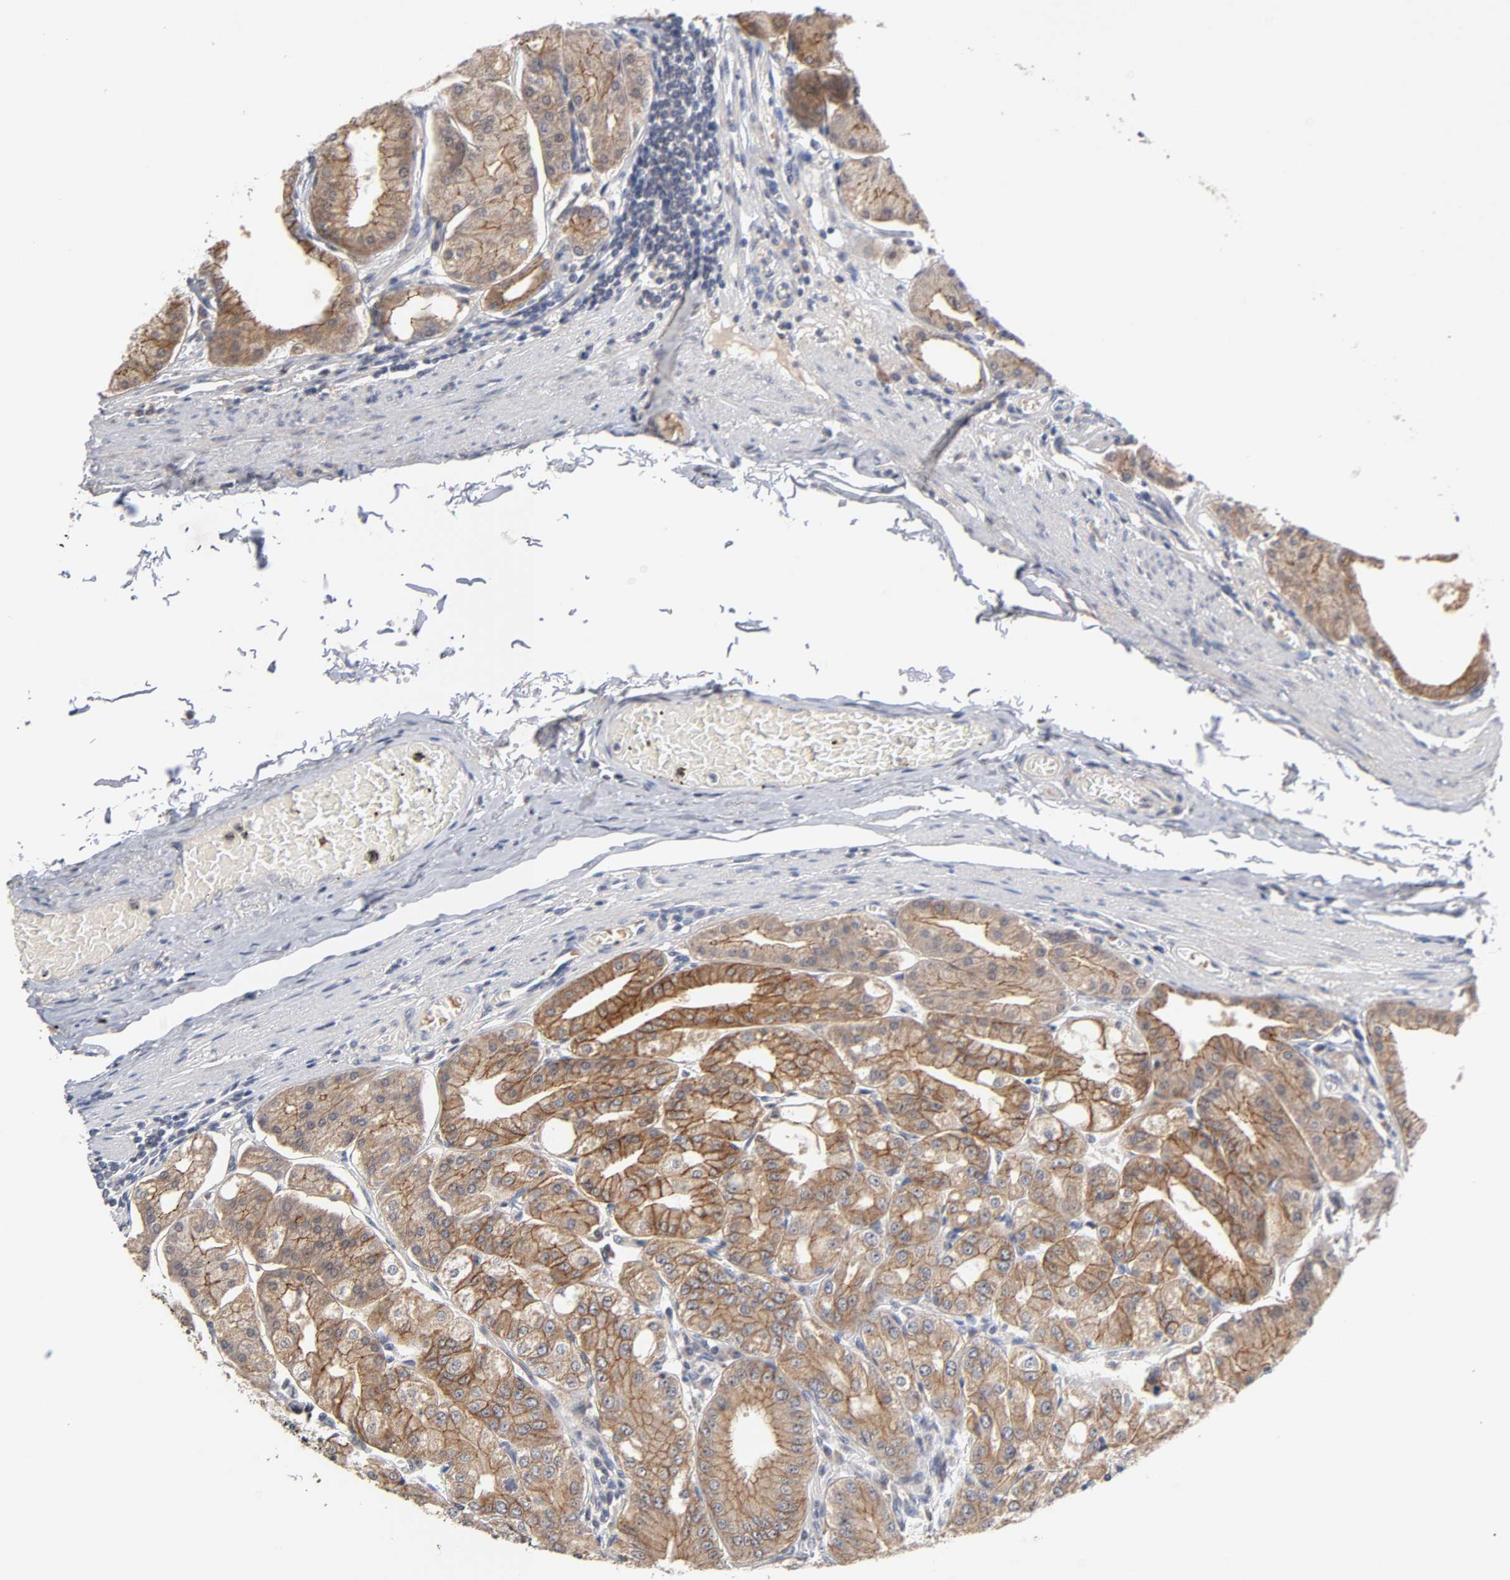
{"staining": {"intensity": "moderate", "quantity": ">75%", "location": "cytoplasmic/membranous"}, "tissue": "stomach", "cell_type": "Glandular cells", "image_type": "normal", "snomed": [{"axis": "morphology", "description": "Normal tissue, NOS"}, {"axis": "topography", "description": "Stomach, lower"}], "caption": "An image of stomach stained for a protein demonstrates moderate cytoplasmic/membranous brown staining in glandular cells. The staining was performed using DAB, with brown indicating positive protein expression. Nuclei are stained blue with hematoxylin.", "gene": "CXADR", "patient": {"sex": "male", "age": 71}}